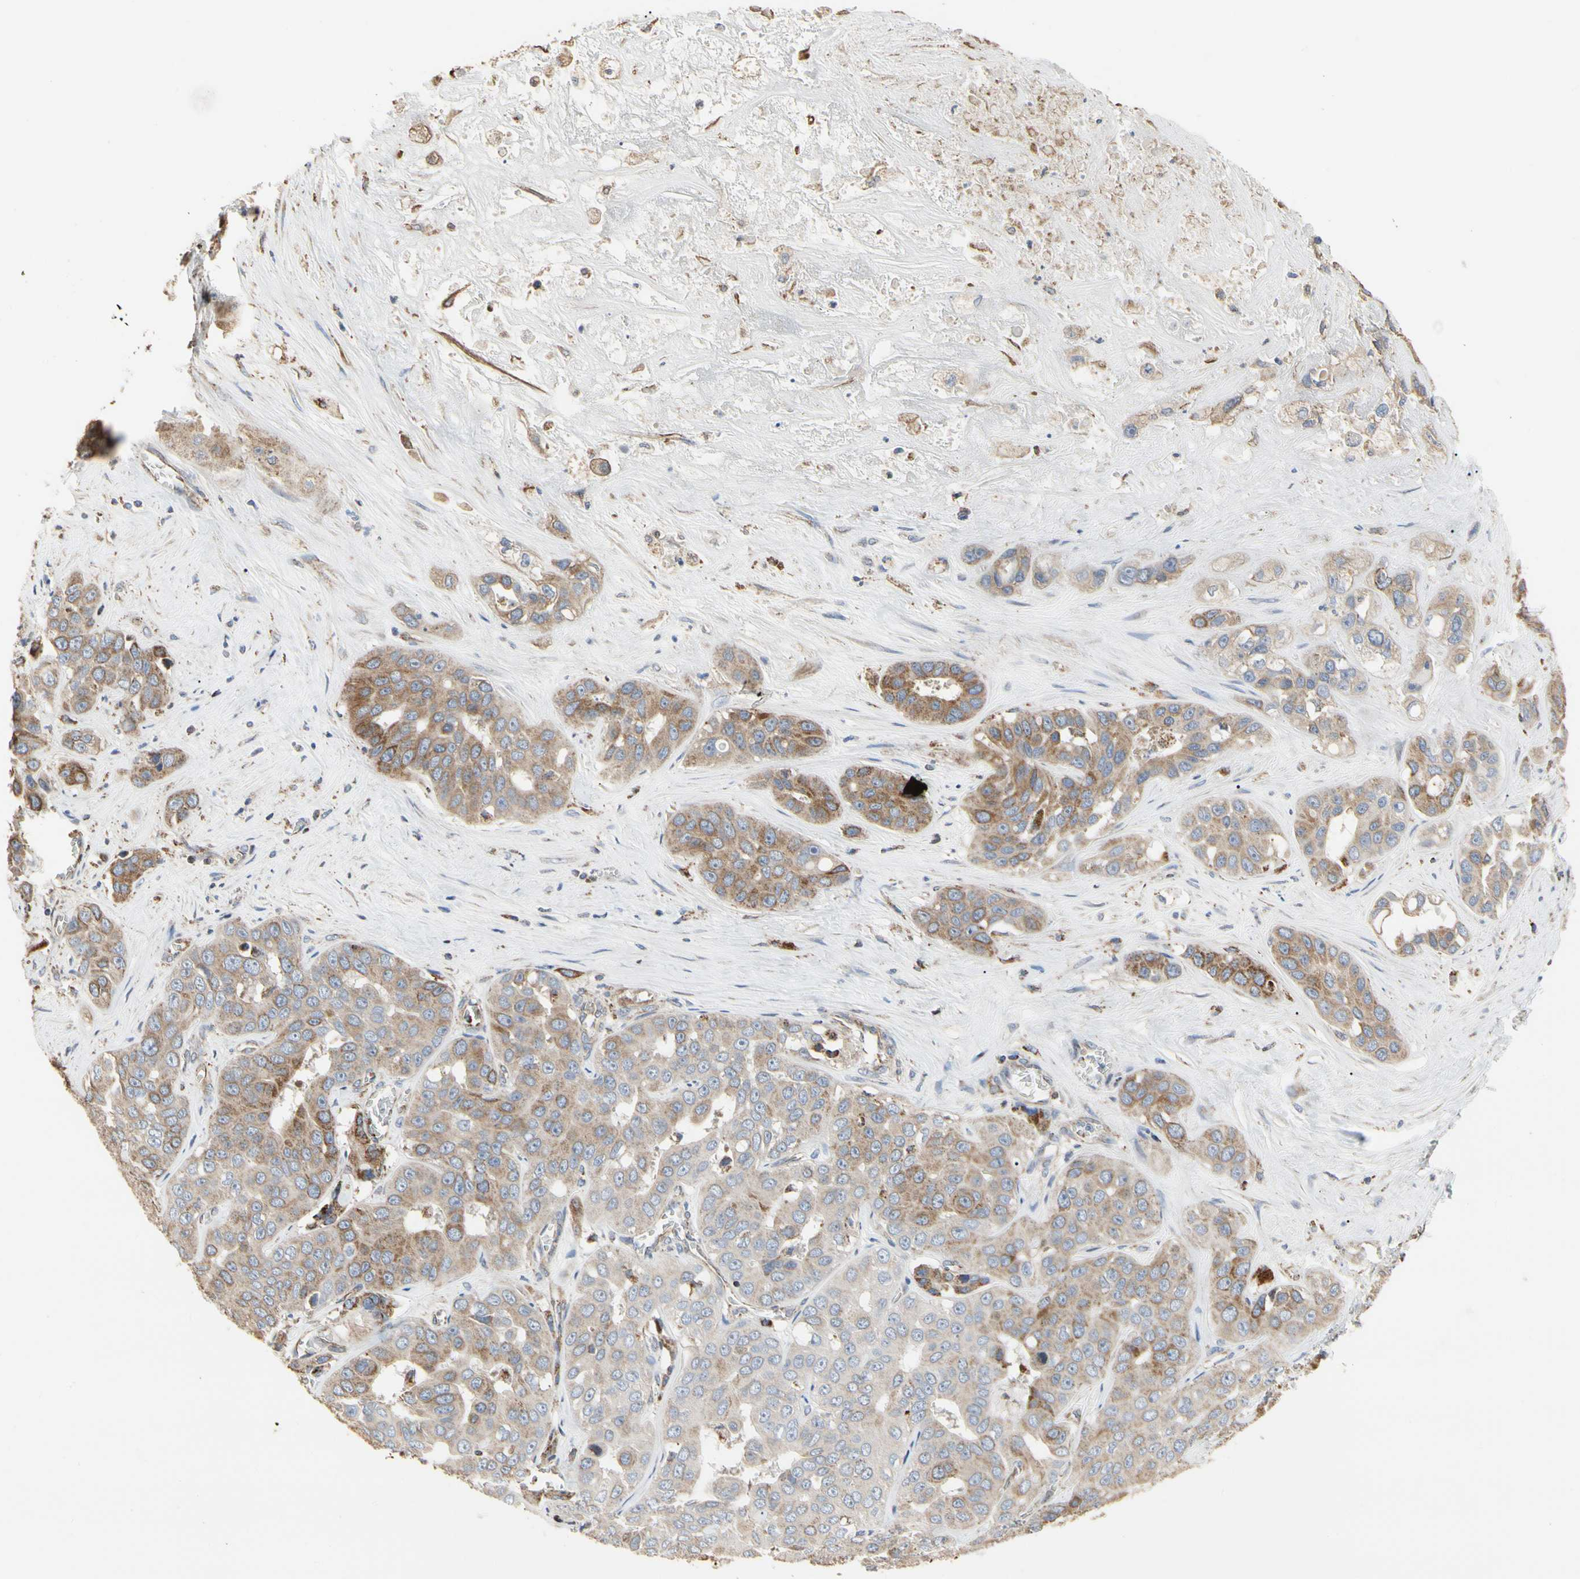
{"staining": {"intensity": "moderate", "quantity": "<25%", "location": "cytoplasmic/membranous"}, "tissue": "liver cancer", "cell_type": "Tumor cells", "image_type": "cancer", "snomed": [{"axis": "morphology", "description": "Cholangiocarcinoma"}, {"axis": "topography", "description": "Liver"}], "caption": "Approximately <25% of tumor cells in liver cholangiocarcinoma exhibit moderate cytoplasmic/membranous protein expression as visualized by brown immunohistochemical staining.", "gene": "TUBA1A", "patient": {"sex": "female", "age": 52}}